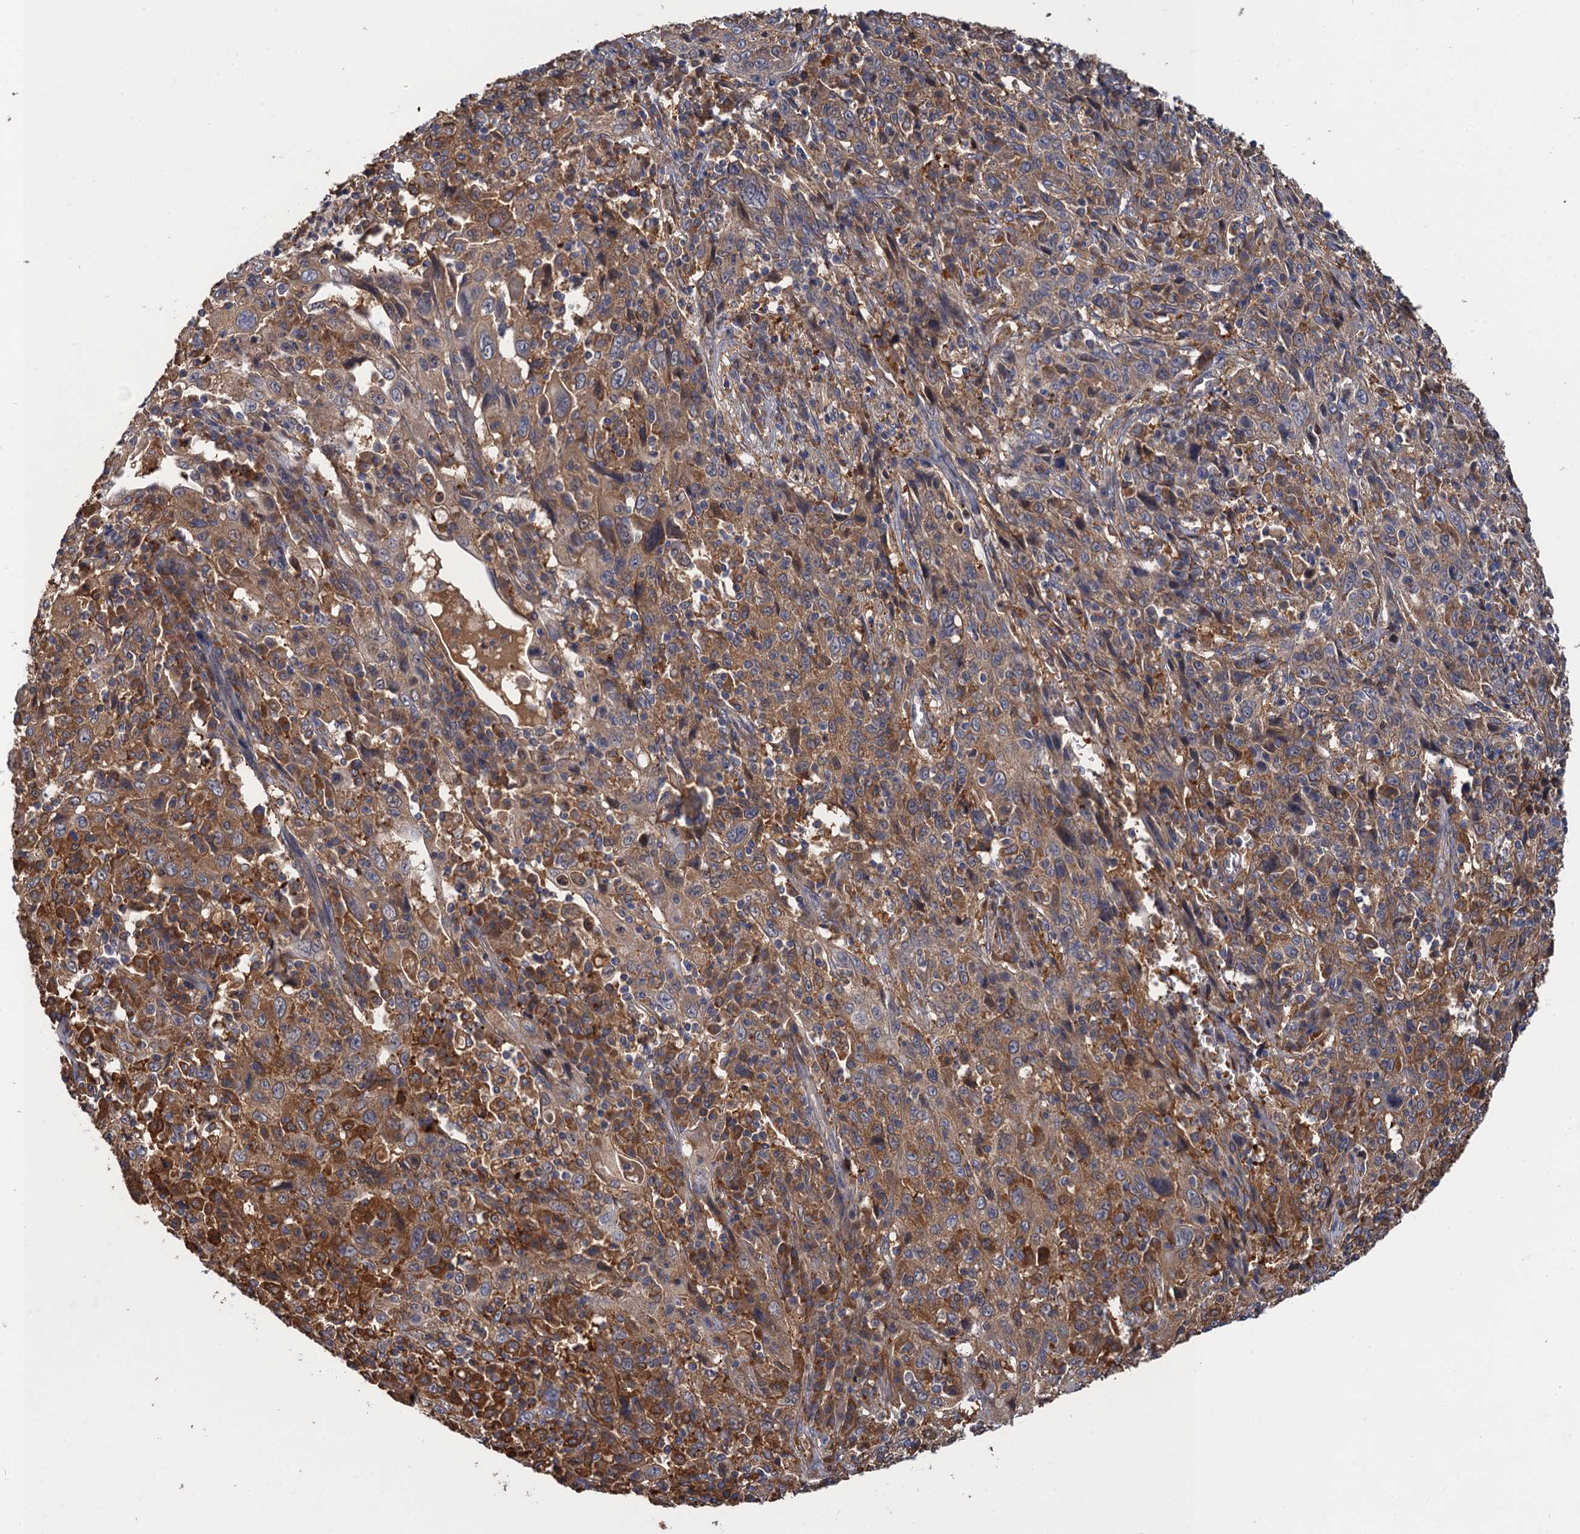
{"staining": {"intensity": "moderate", "quantity": ">75%", "location": "cytoplasmic/membranous"}, "tissue": "cervical cancer", "cell_type": "Tumor cells", "image_type": "cancer", "snomed": [{"axis": "morphology", "description": "Squamous cell carcinoma, NOS"}, {"axis": "topography", "description": "Cervix"}], "caption": "DAB immunohistochemical staining of cervical cancer shows moderate cytoplasmic/membranous protein positivity in about >75% of tumor cells.", "gene": "NEK8", "patient": {"sex": "female", "age": 46}}